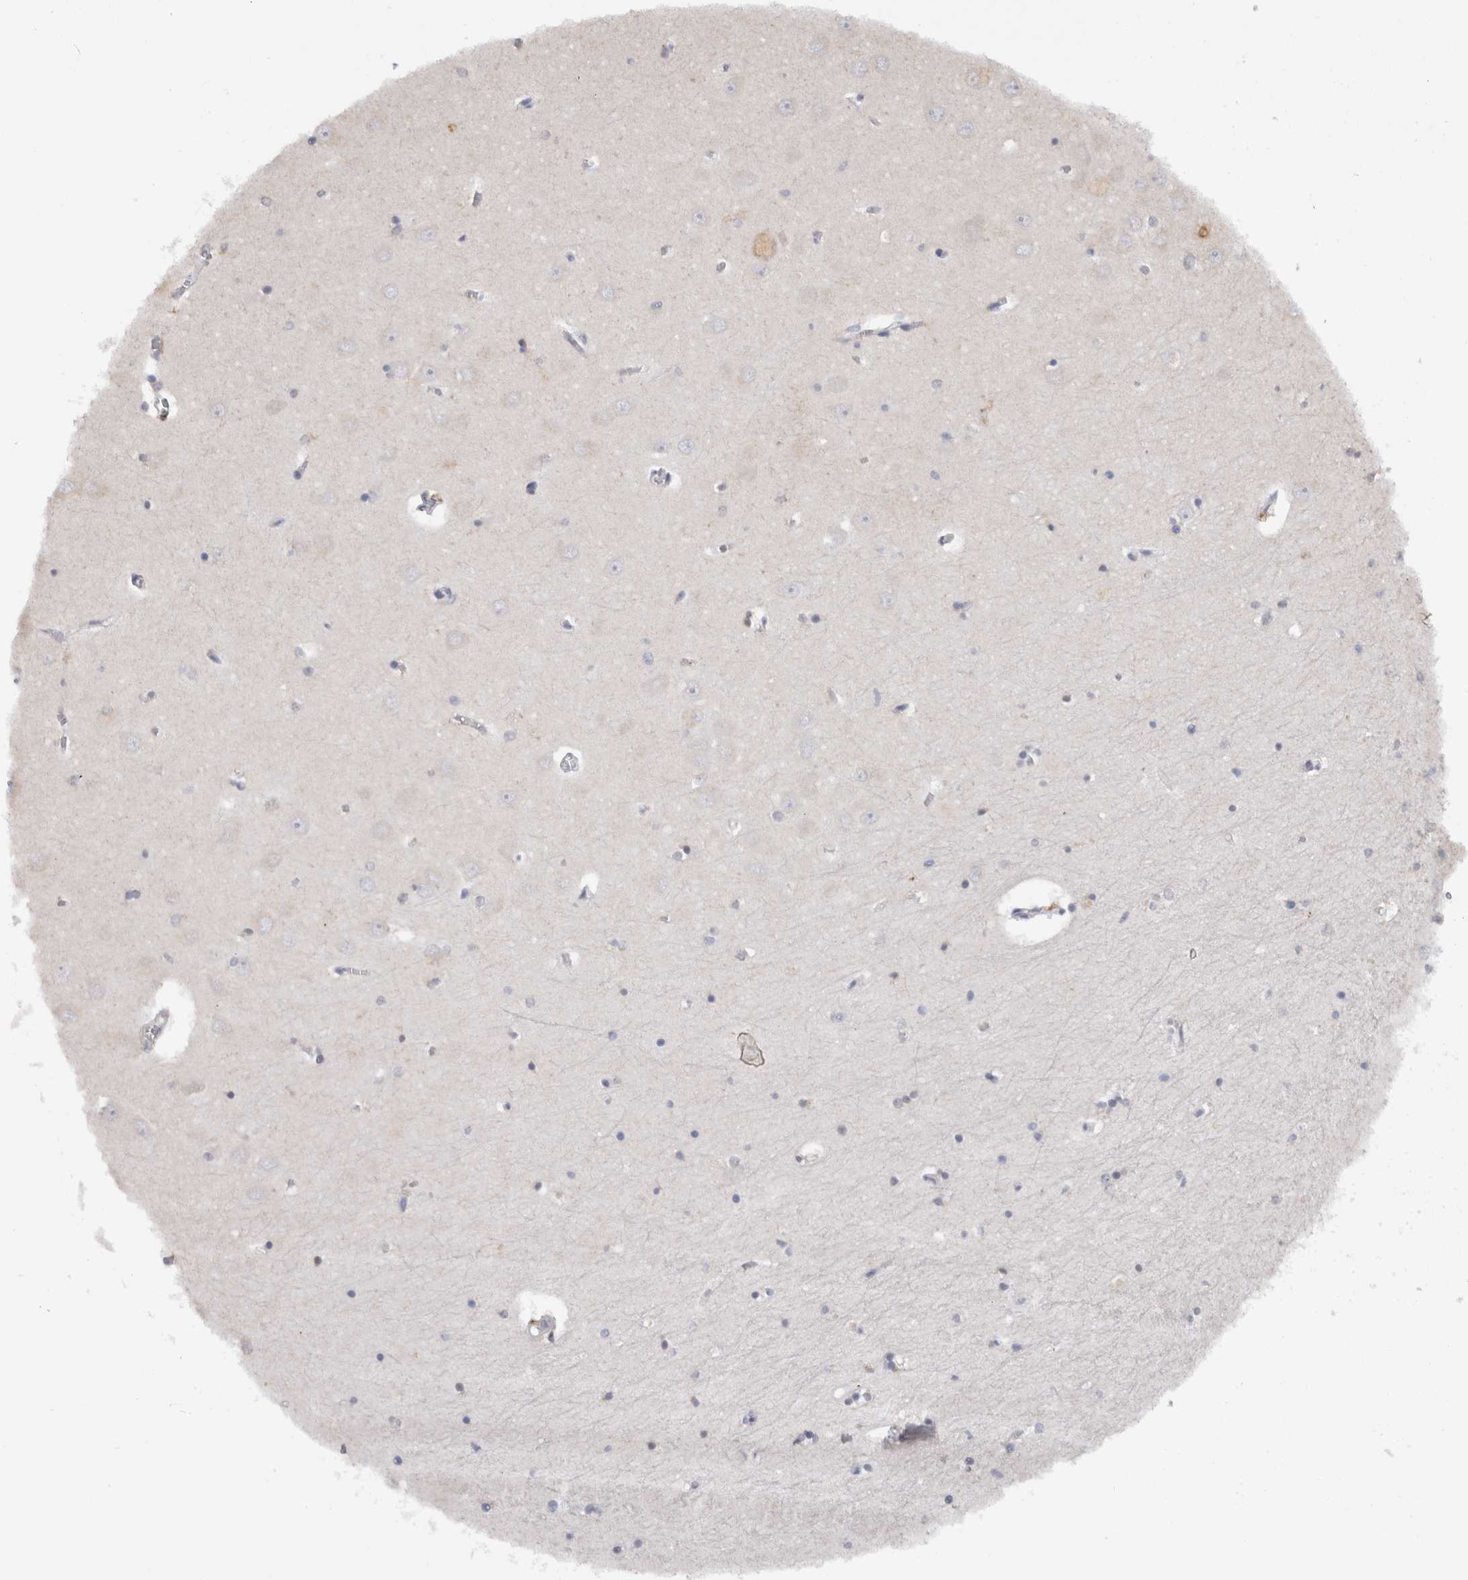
{"staining": {"intensity": "negative", "quantity": "none", "location": "none"}, "tissue": "hippocampus", "cell_type": "Glial cells", "image_type": "normal", "snomed": [{"axis": "morphology", "description": "Normal tissue, NOS"}, {"axis": "topography", "description": "Hippocampus"}], "caption": "Immunohistochemistry (IHC) photomicrograph of normal hippocampus: human hippocampus stained with DAB (3,3'-diaminobenzidine) reveals no significant protein staining in glial cells.", "gene": "VSIG4", "patient": {"sex": "male", "age": 70}}